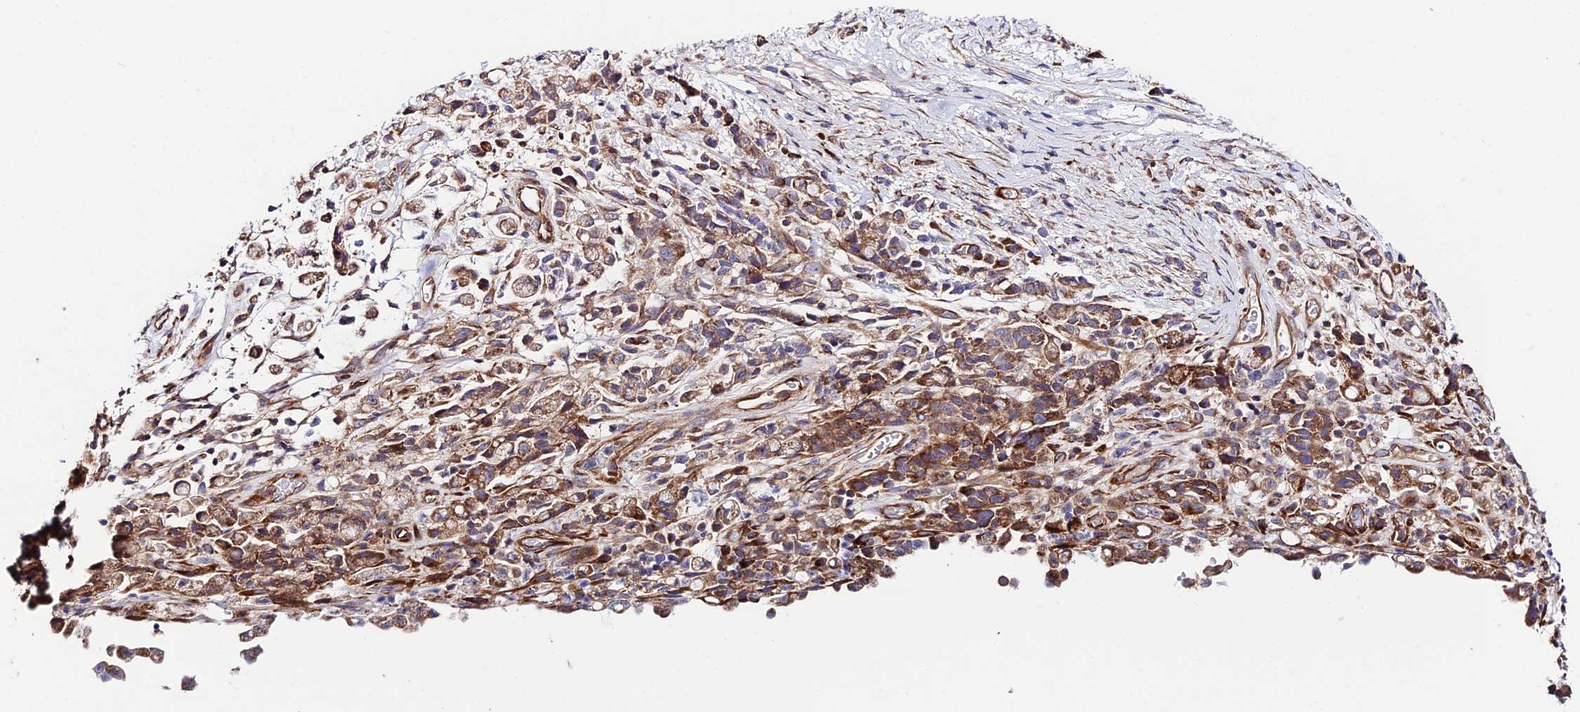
{"staining": {"intensity": "strong", "quantity": "25%-75%", "location": "cytoplasmic/membranous"}, "tissue": "stomach cancer", "cell_type": "Tumor cells", "image_type": "cancer", "snomed": [{"axis": "morphology", "description": "Adenocarcinoma, NOS"}, {"axis": "topography", "description": "Stomach"}], "caption": "Strong cytoplasmic/membranous positivity is present in about 25%-75% of tumor cells in adenocarcinoma (stomach).", "gene": "VPS13C", "patient": {"sex": "female", "age": 60}}